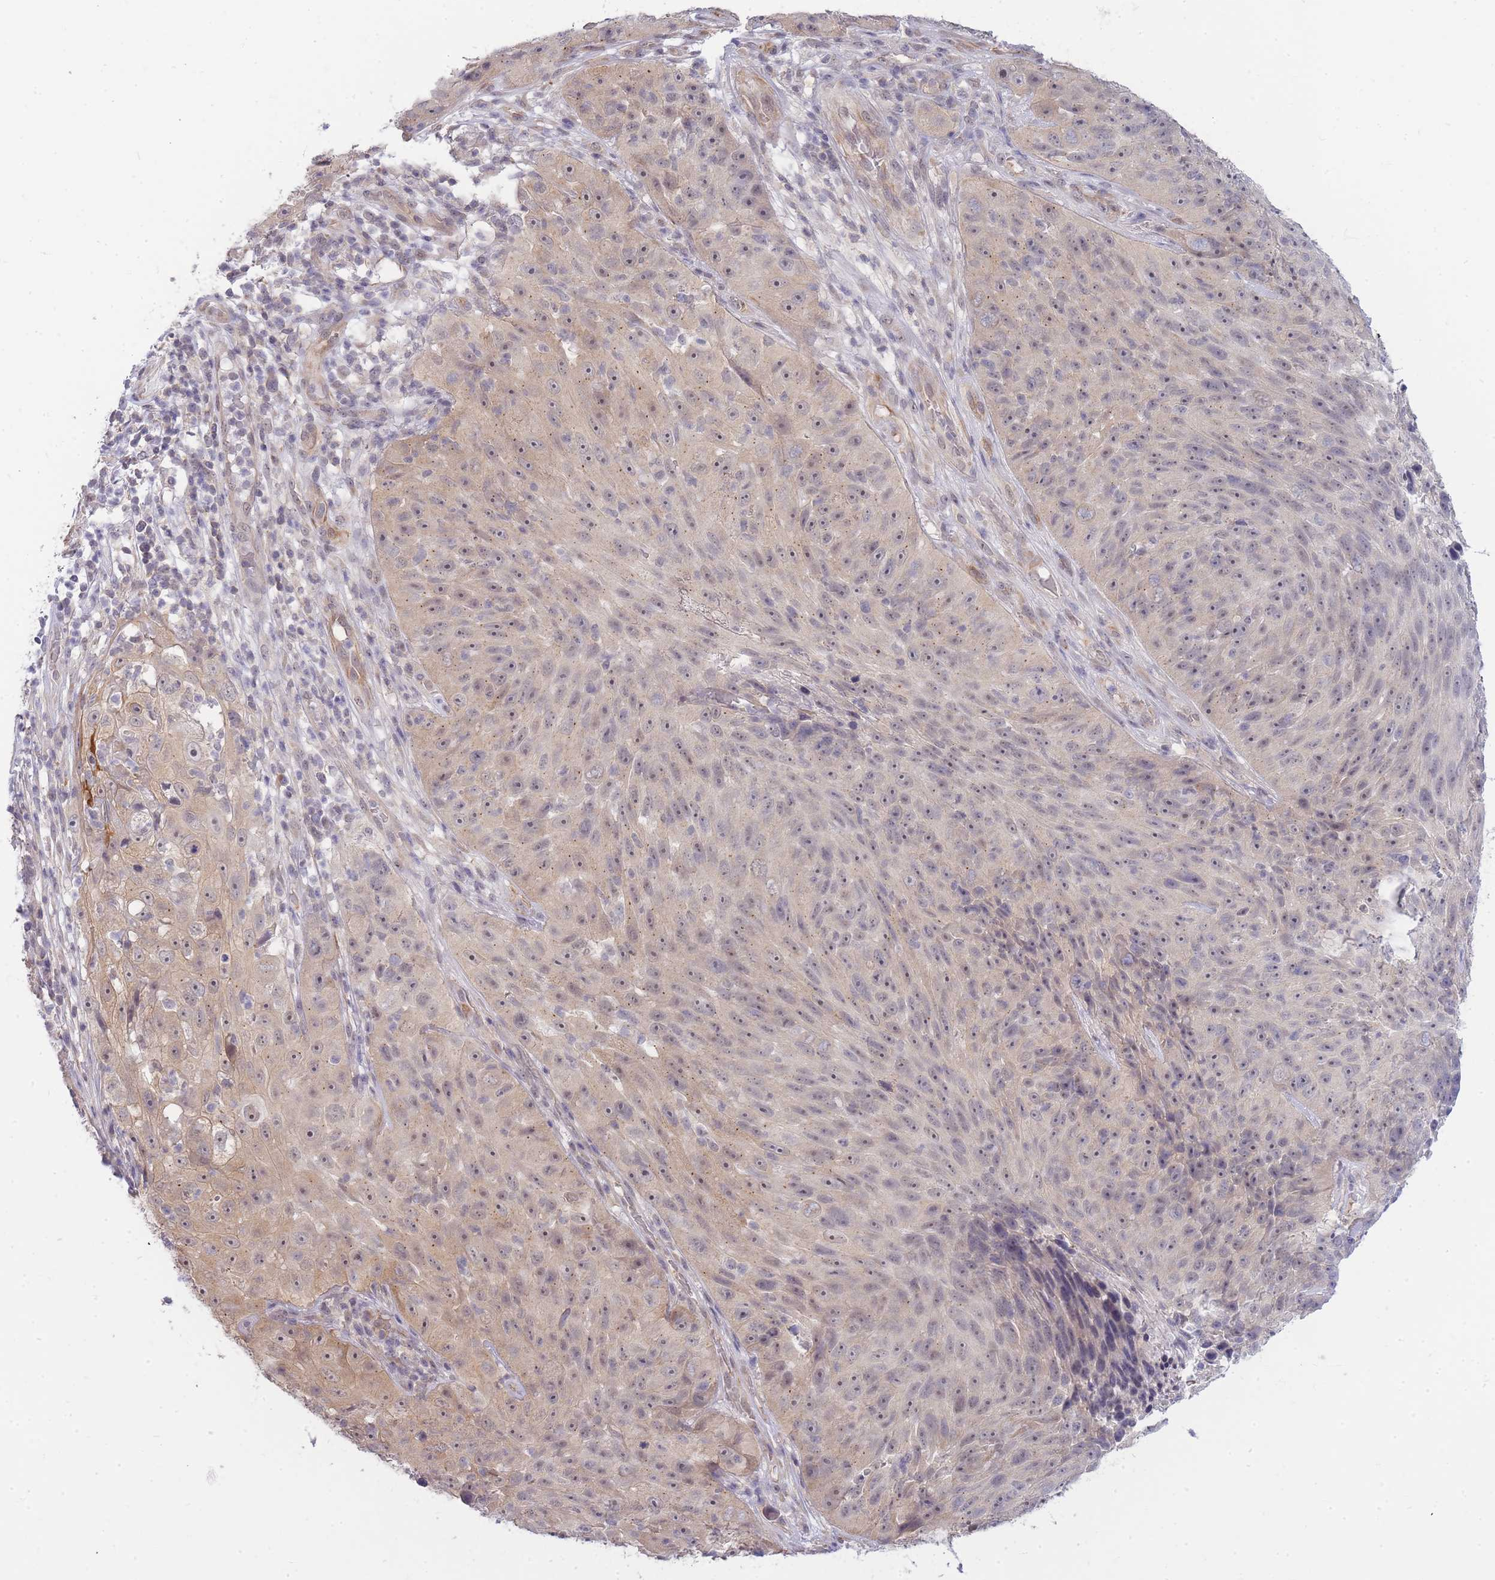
{"staining": {"intensity": "weak", "quantity": "25%-75%", "location": "cytoplasmic/membranous,nuclear"}, "tissue": "skin cancer", "cell_type": "Tumor cells", "image_type": "cancer", "snomed": [{"axis": "morphology", "description": "Squamous cell carcinoma, NOS"}, {"axis": "topography", "description": "Skin"}], "caption": "The immunohistochemical stain labels weak cytoplasmic/membranous and nuclear positivity in tumor cells of skin squamous cell carcinoma tissue. (brown staining indicates protein expression, while blue staining denotes nuclei).", "gene": "C19orf25", "patient": {"sex": "female", "age": 87}}